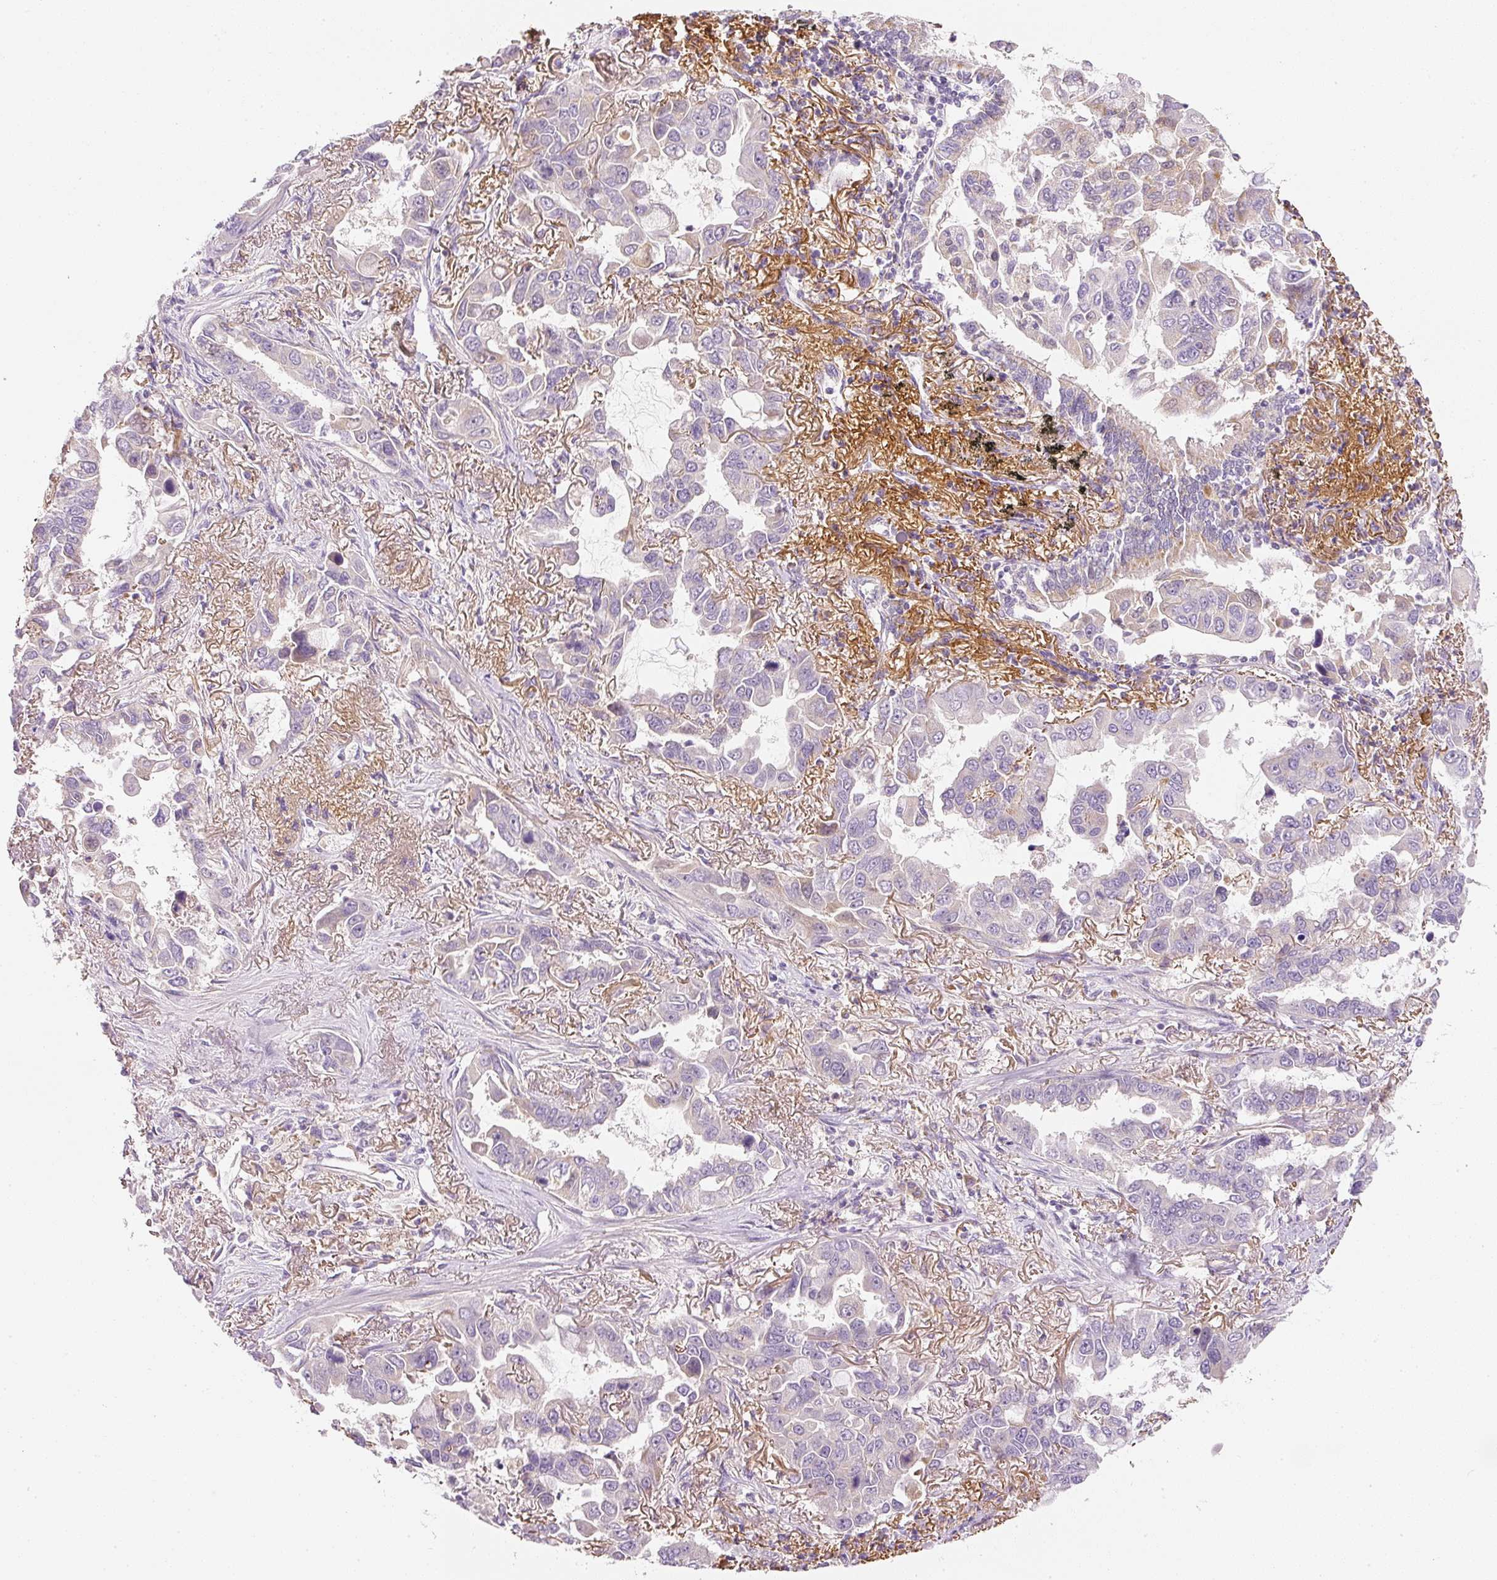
{"staining": {"intensity": "negative", "quantity": "none", "location": "none"}, "tissue": "lung cancer", "cell_type": "Tumor cells", "image_type": "cancer", "snomed": [{"axis": "morphology", "description": "Adenocarcinoma, NOS"}, {"axis": "topography", "description": "Lung"}], "caption": "Immunohistochemistry (IHC) photomicrograph of neoplastic tissue: lung cancer stained with DAB demonstrates no significant protein positivity in tumor cells.", "gene": "RNF167", "patient": {"sex": "male", "age": 64}}